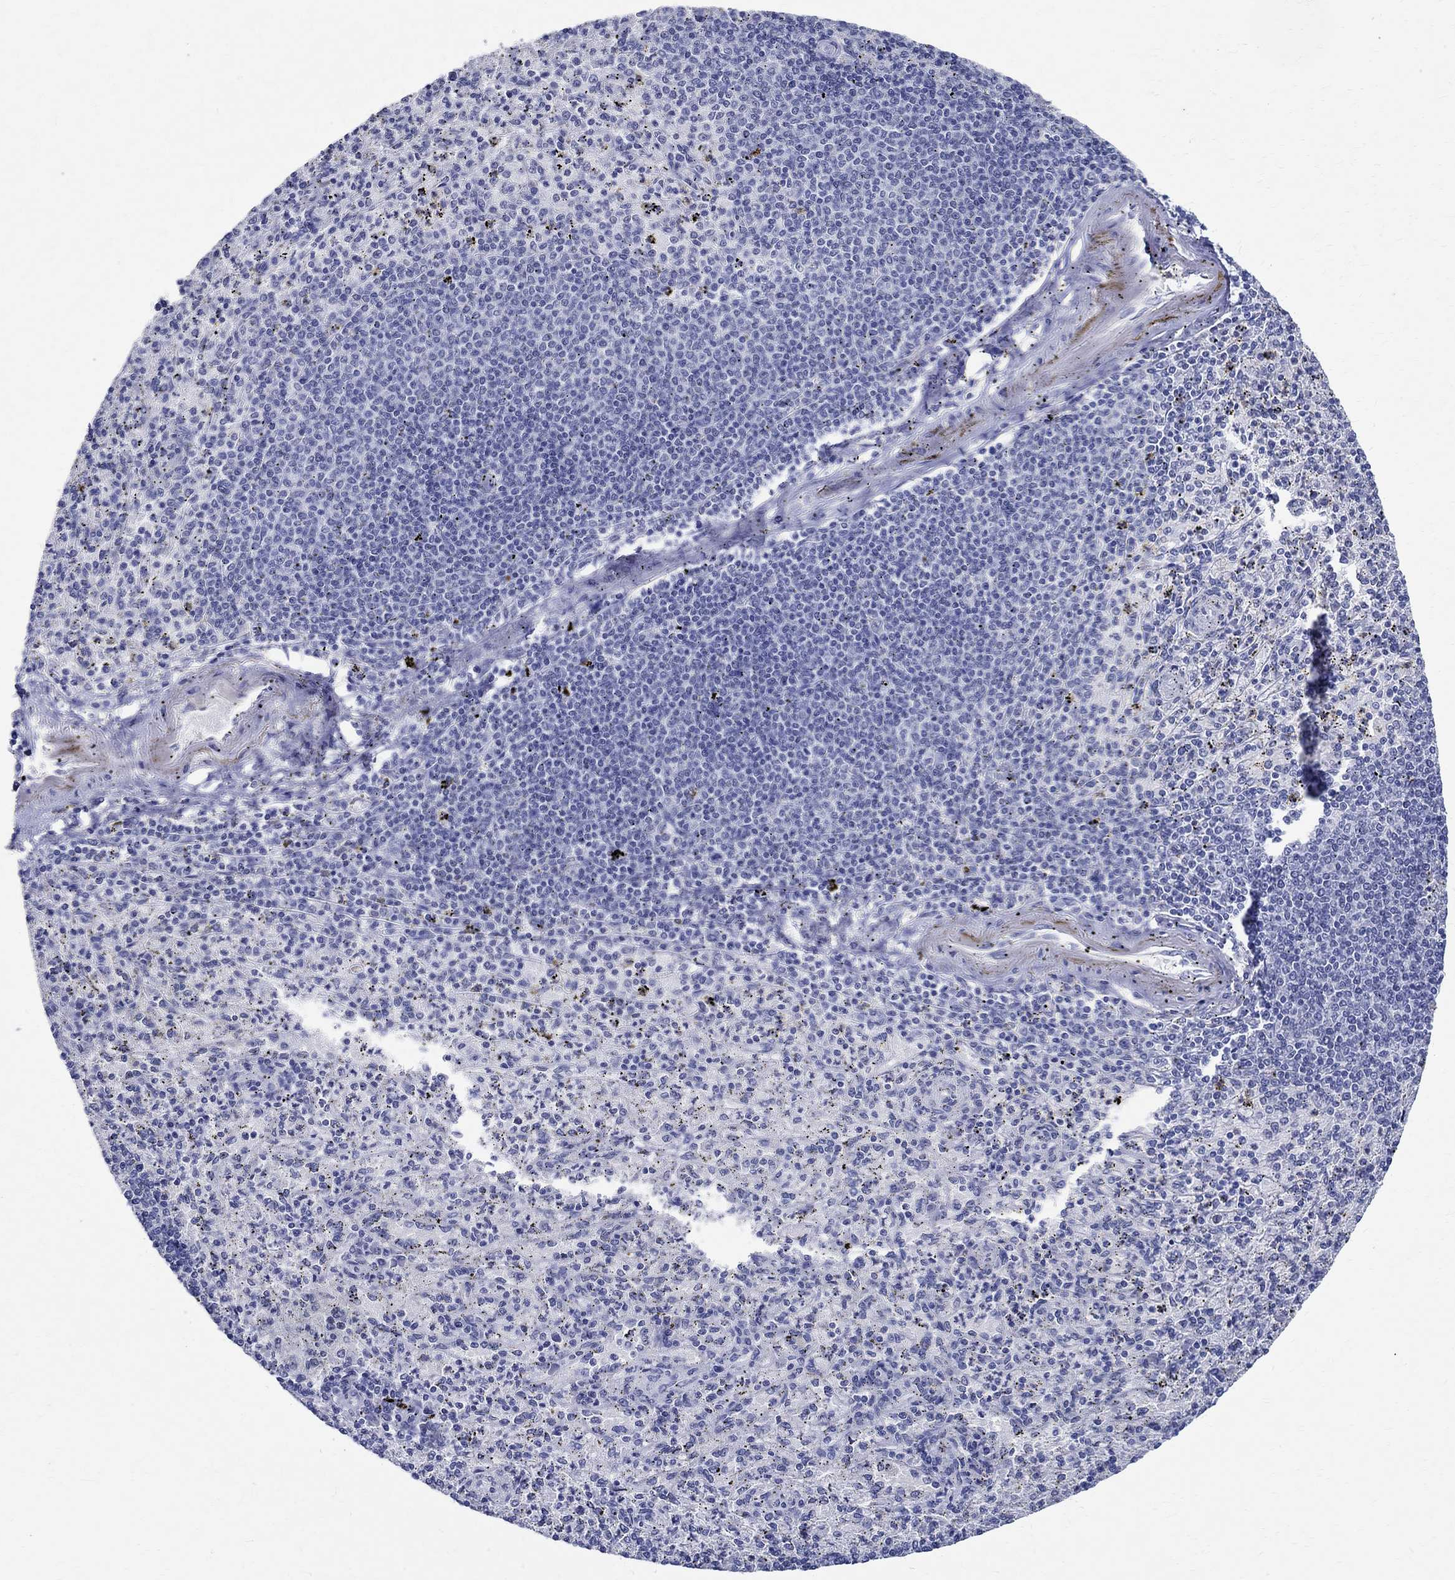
{"staining": {"intensity": "negative", "quantity": "none", "location": "none"}, "tissue": "spleen", "cell_type": "Cells in red pulp", "image_type": "normal", "snomed": [{"axis": "morphology", "description": "Normal tissue, NOS"}, {"axis": "topography", "description": "Spleen"}], "caption": "This is a histopathology image of immunohistochemistry (IHC) staining of normal spleen, which shows no staining in cells in red pulp.", "gene": "TSPAN16", "patient": {"sex": "male", "age": 60}}